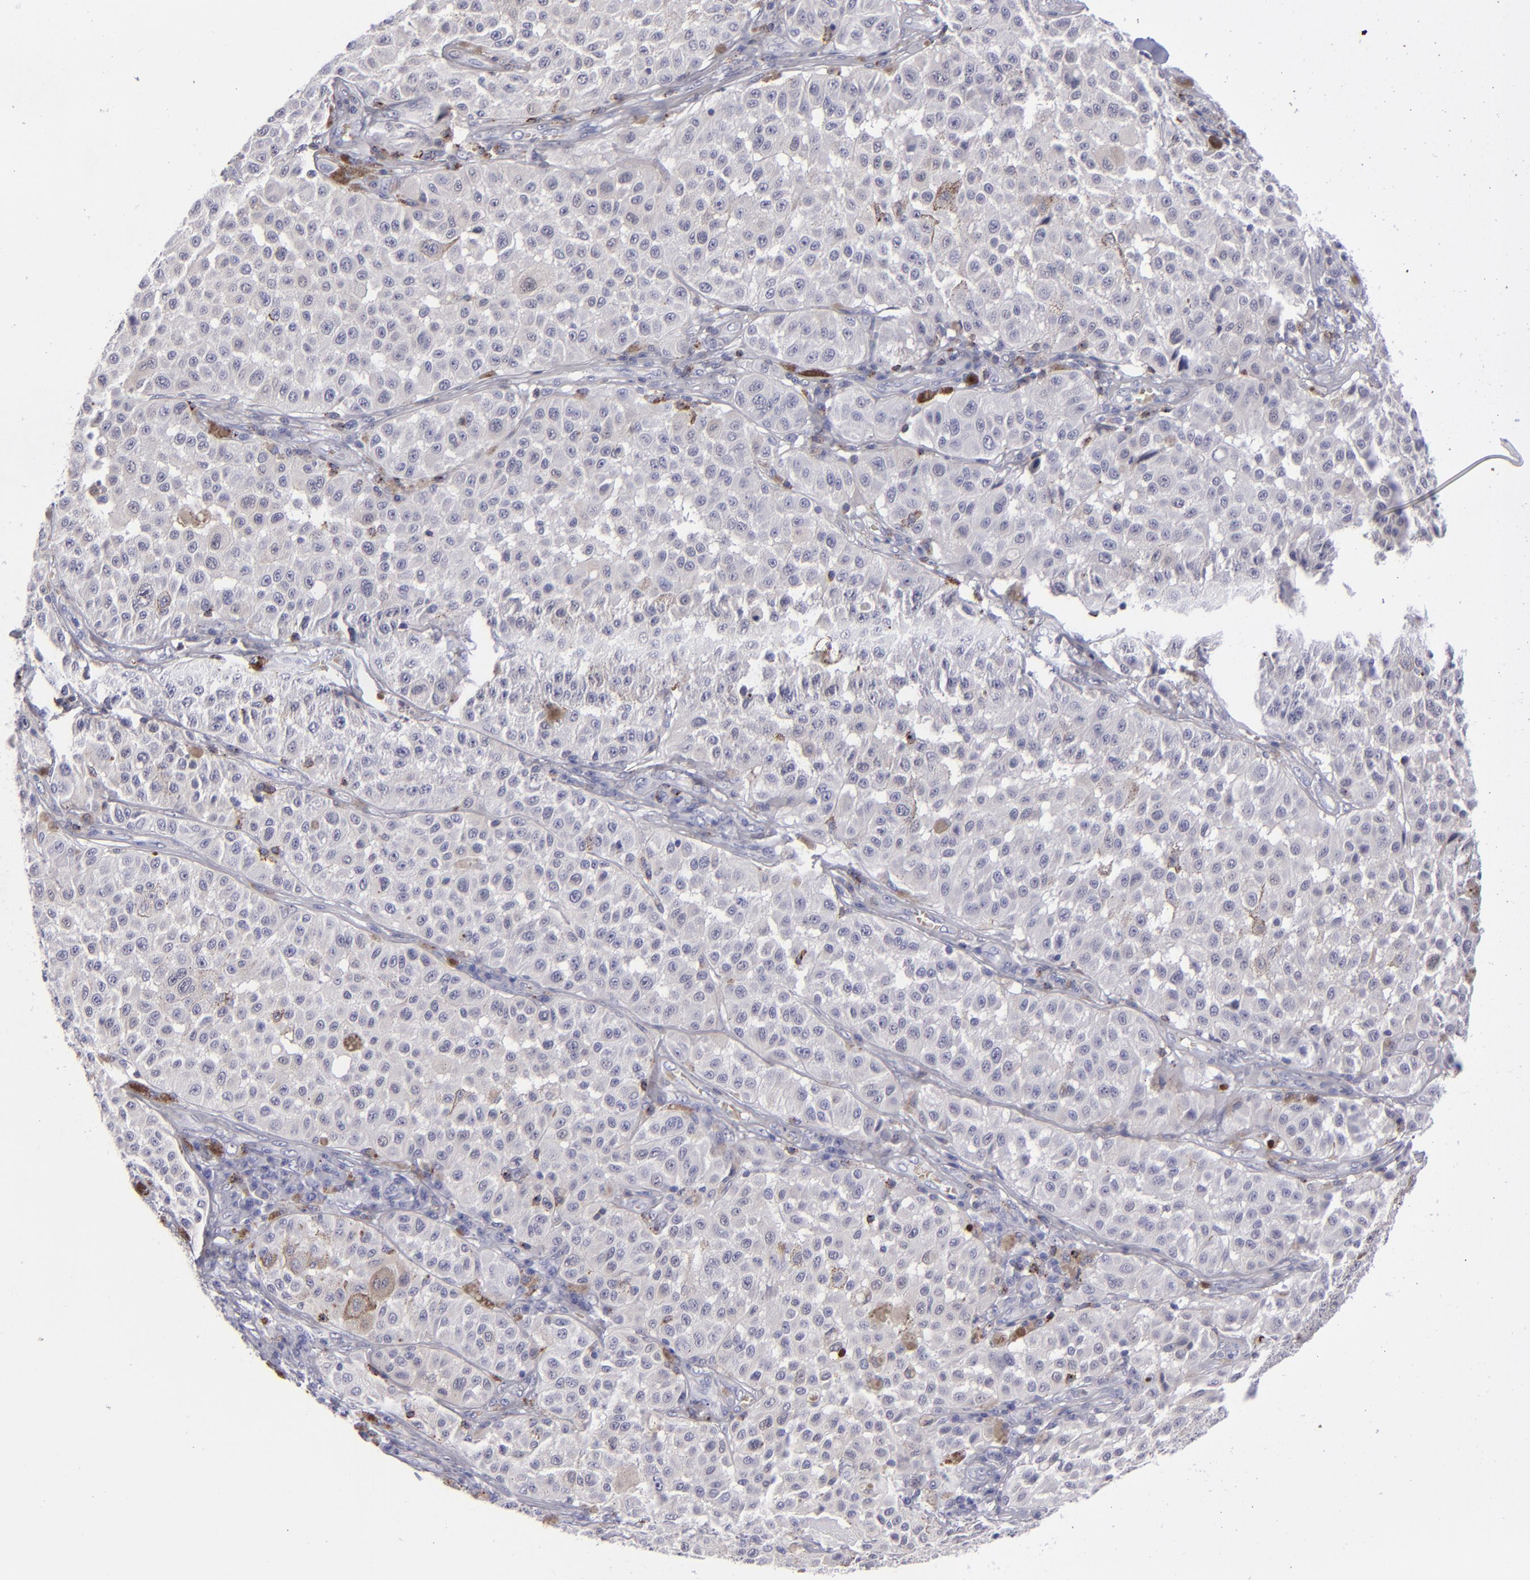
{"staining": {"intensity": "negative", "quantity": "none", "location": "none"}, "tissue": "melanoma", "cell_type": "Tumor cells", "image_type": "cancer", "snomed": [{"axis": "morphology", "description": "Malignant melanoma, NOS"}, {"axis": "topography", "description": "Skin"}], "caption": "Malignant melanoma stained for a protein using immunohistochemistry displays no expression tumor cells.", "gene": "CD2", "patient": {"sex": "female", "age": 64}}